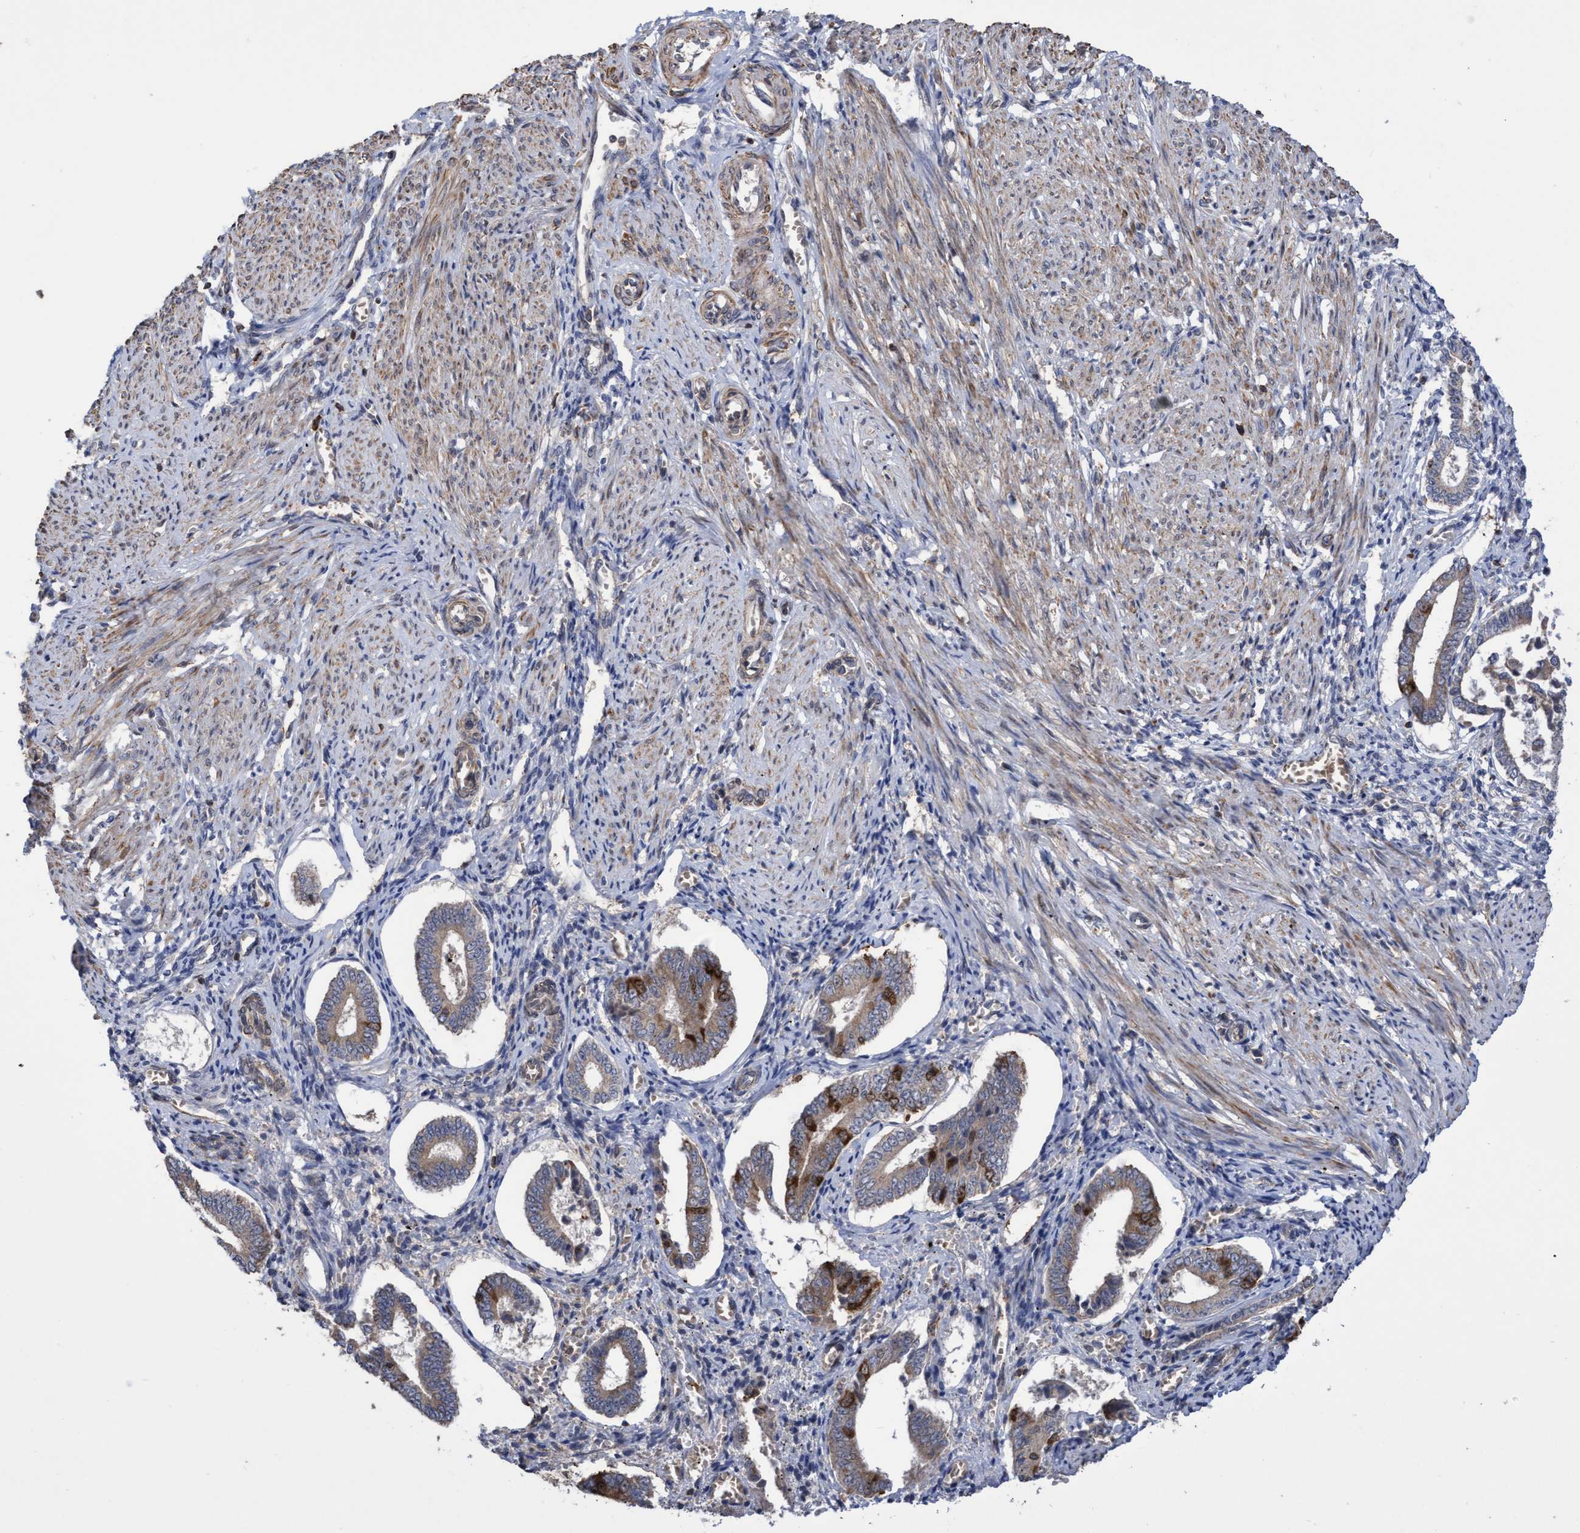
{"staining": {"intensity": "weak", "quantity": "<25%", "location": "nuclear"}, "tissue": "endometrium", "cell_type": "Cells in endometrial stroma", "image_type": "normal", "snomed": [{"axis": "morphology", "description": "Normal tissue, NOS"}, {"axis": "topography", "description": "Endometrium"}], "caption": "The image demonstrates no significant staining in cells in endometrial stroma of endometrium.", "gene": "SLBP", "patient": {"sex": "female", "age": 42}}